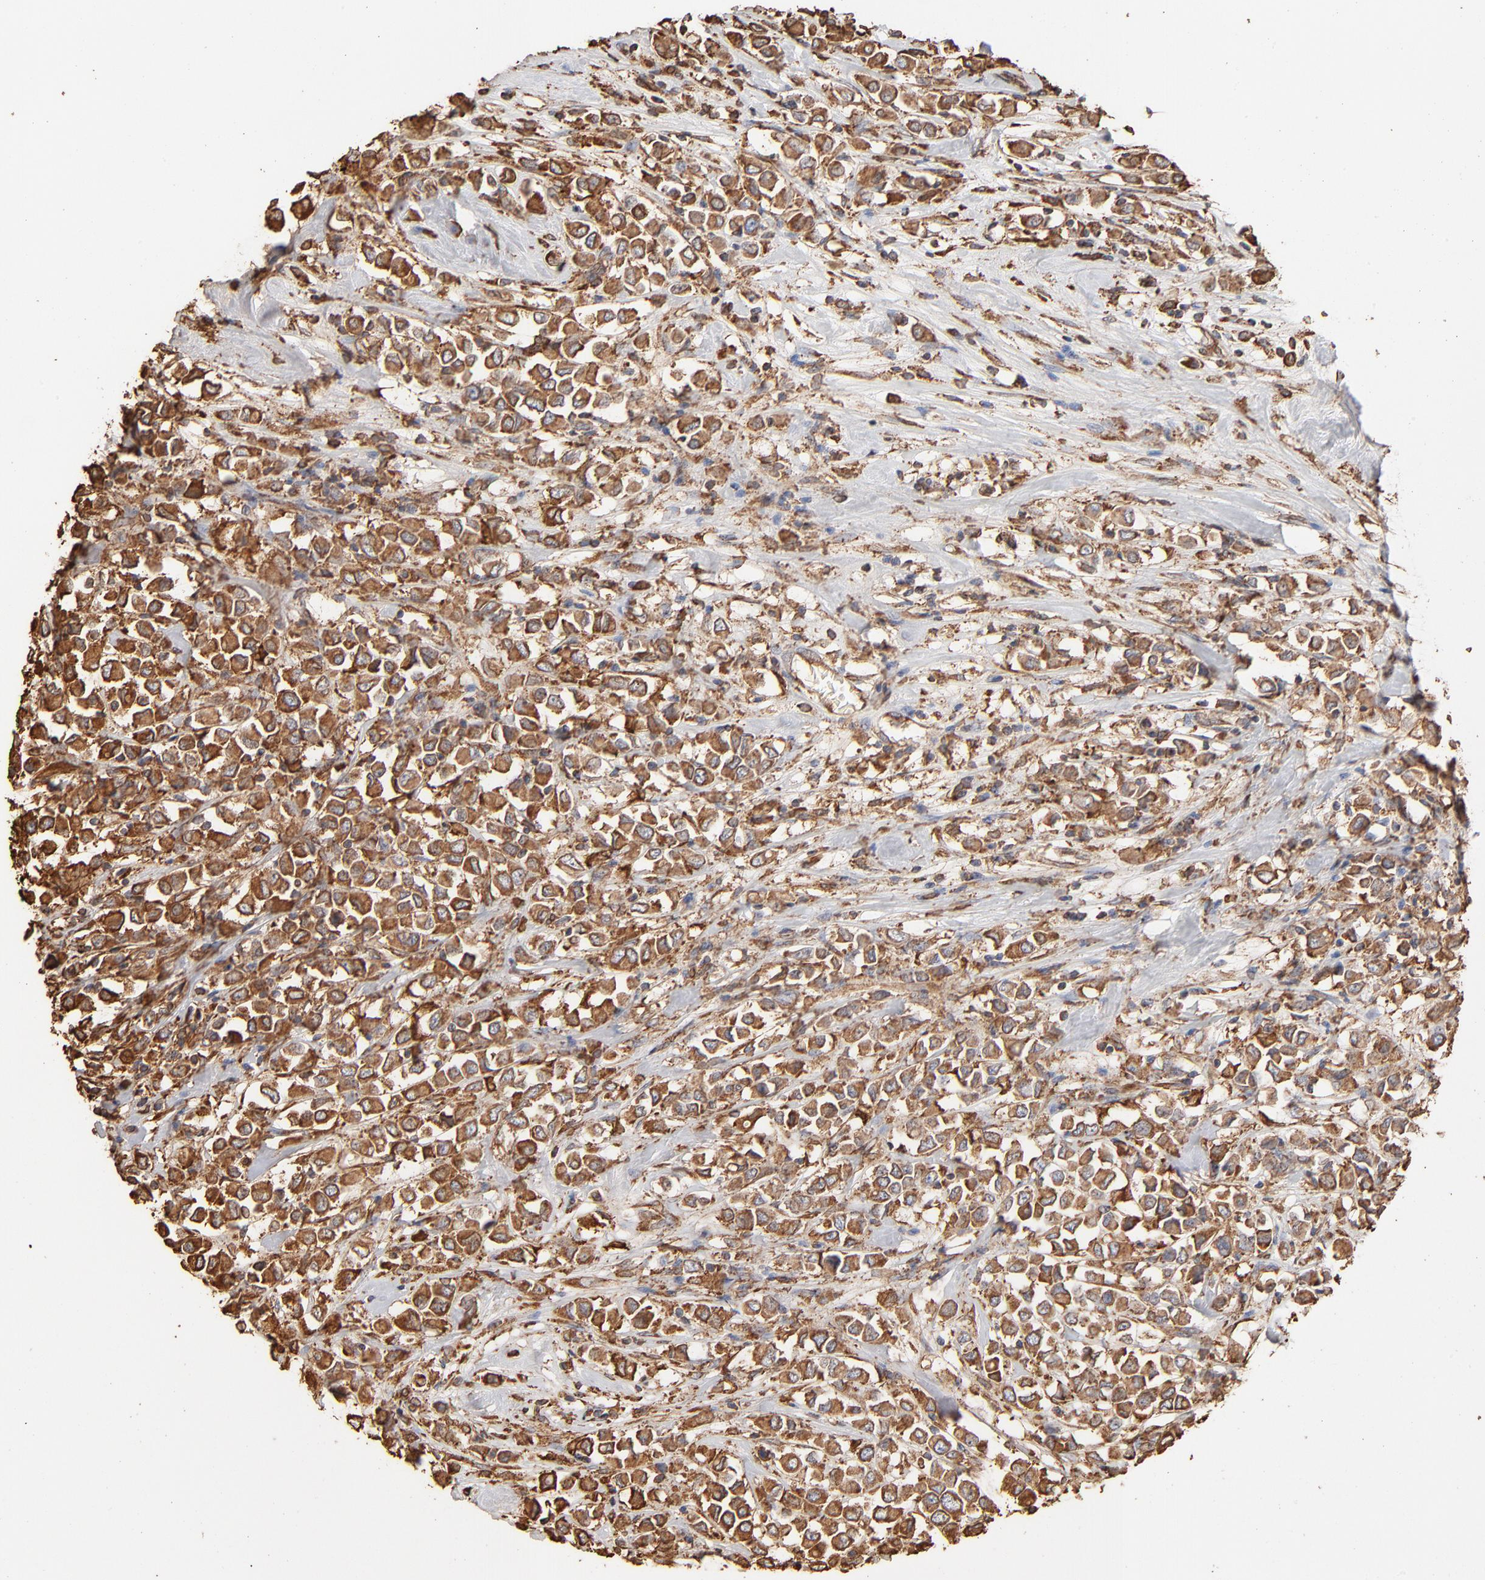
{"staining": {"intensity": "moderate", "quantity": ">75%", "location": "cytoplasmic/membranous"}, "tissue": "breast cancer", "cell_type": "Tumor cells", "image_type": "cancer", "snomed": [{"axis": "morphology", "description": "Duct carcinoma"}, {"axis": "topography", "description": "Breast"}], "caption": "Immunohistochemistry (IHC) of breast cancer (infiltrating ductal carcinoma) displays medium levels of moderate cytoplasmic/membranous positivity in about >75% of tumor cells. Ihc stains the protein in brown and the nuclei are stained blue.", "gene": "PDIA3", "patient": {"sex": "female", "age": 61}}